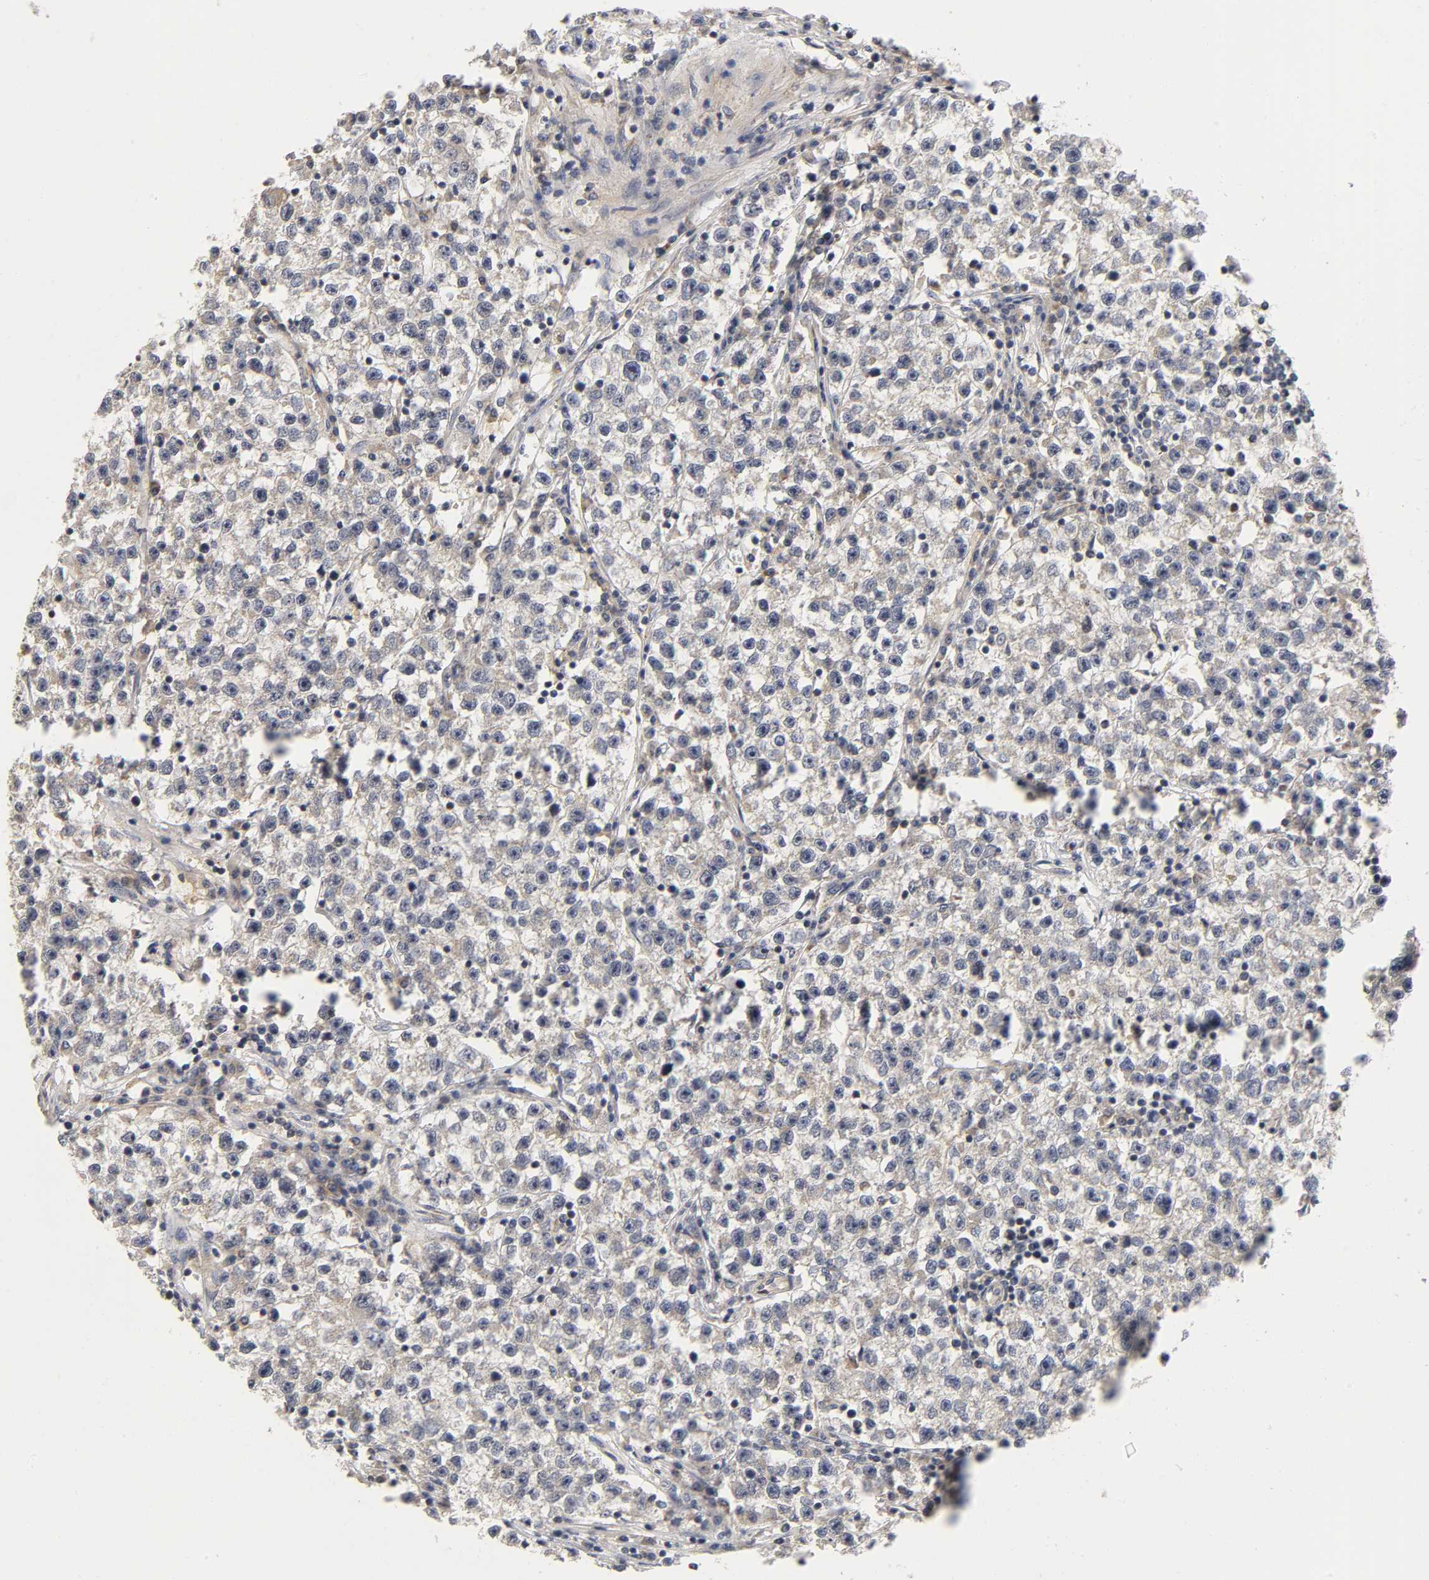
{"staining": {"intensity": "negative", "quantity": "none", "location": "none"}, "tissue": "testis cancer", "cell_type": "Tumor cells", "image_type": "cancer", "snomed": [{"axis": "morphology", "description": "Seminoma, NOS"}, {"axis": "topography", "description": "Testis"}], "caption": "The image exhibits no staining of tumor cells in seminoma (testis).", "gene": "NRP1", "patient": {"sex": "male", "age": 22}}